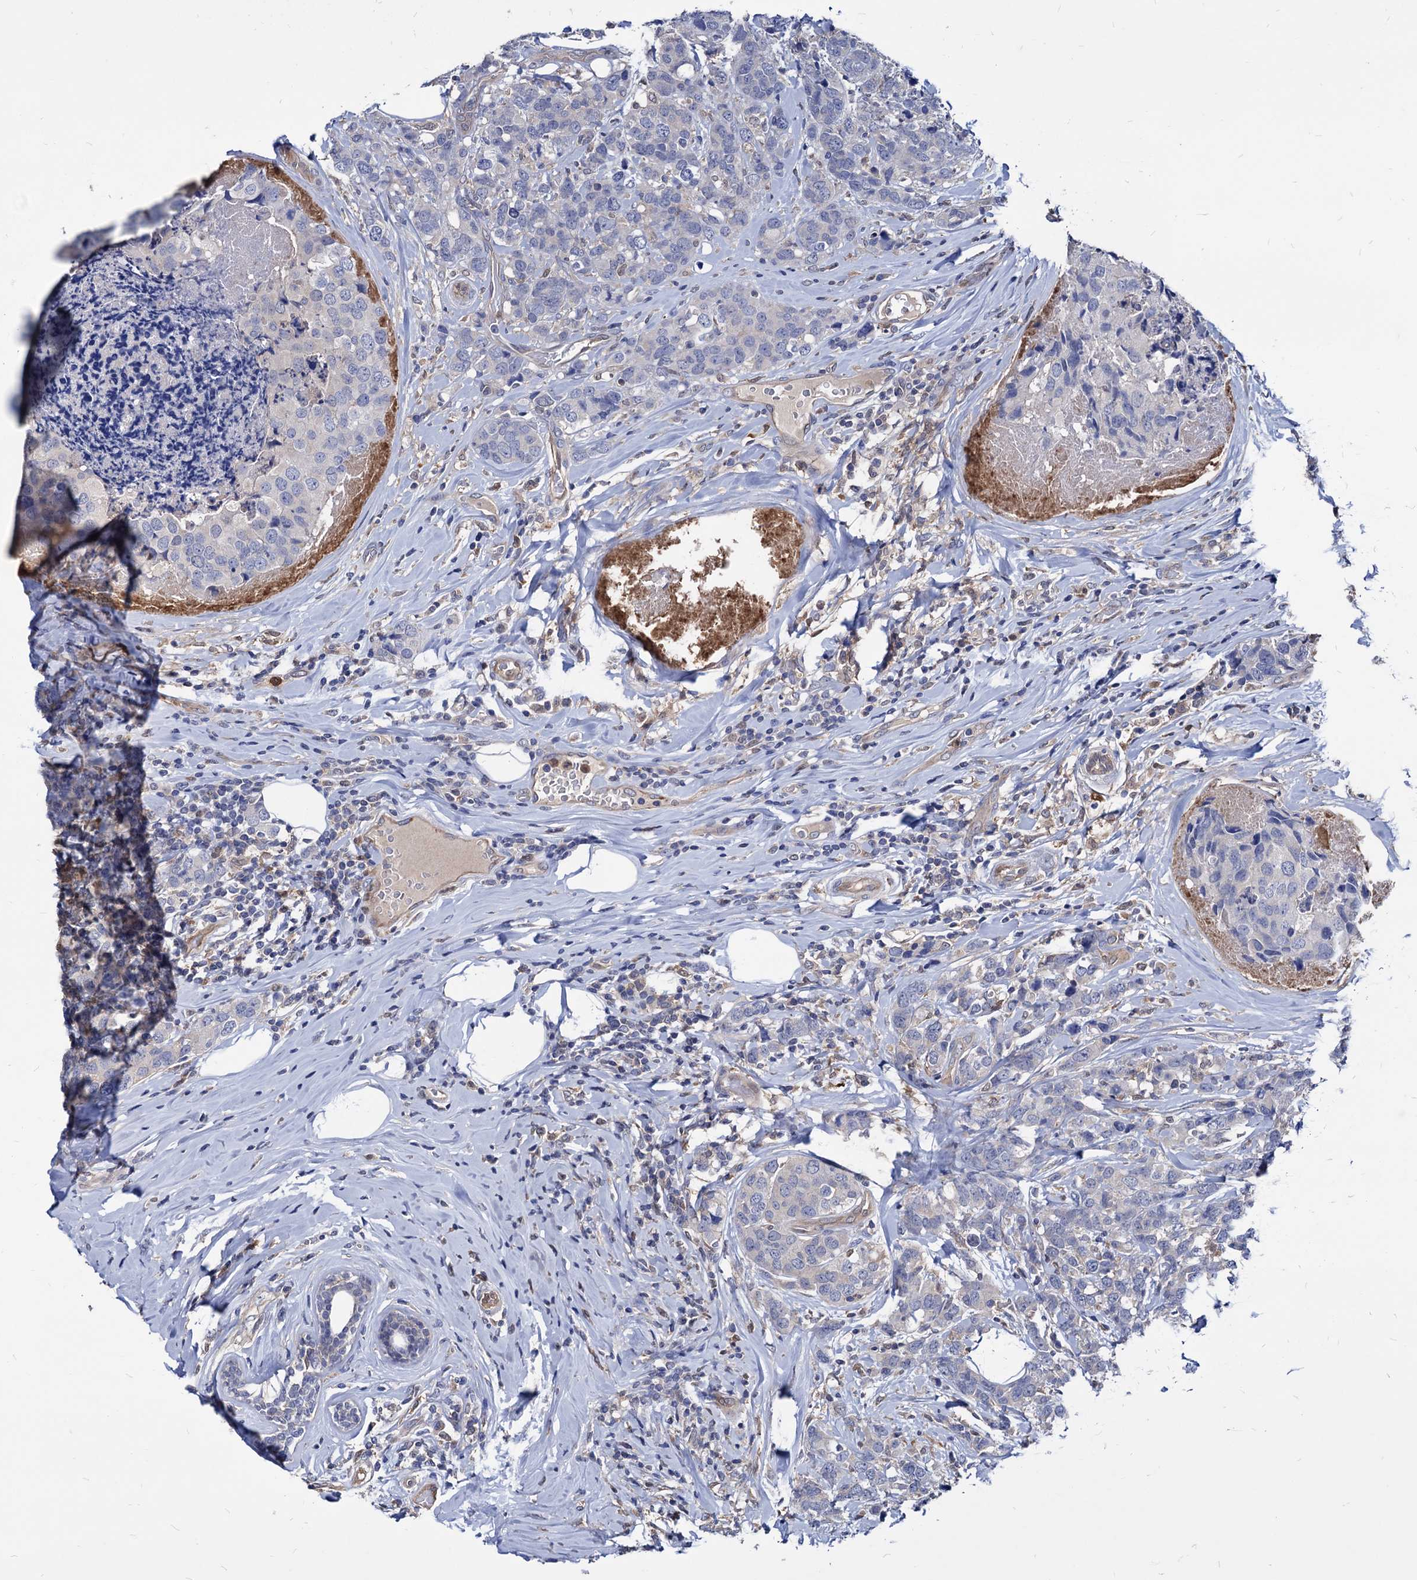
{"staining": {"intensity": "negative", "quantity": "none", "location": "none"}, "tissue": "breast cancer", "cell_type": "Tumor cells", "image_type": "cancer", "snomed": [{"axis": "morphology", "description": "Lobular carcinoma"}, {"axis": "topography", "description": "Breast"}], "caption": "The micrograph exhibits no significant positivity in tumor cells of breast lobular carcinoma.", "gene": "CPPED1", "patient": {"sex": "female", "age": 59}}